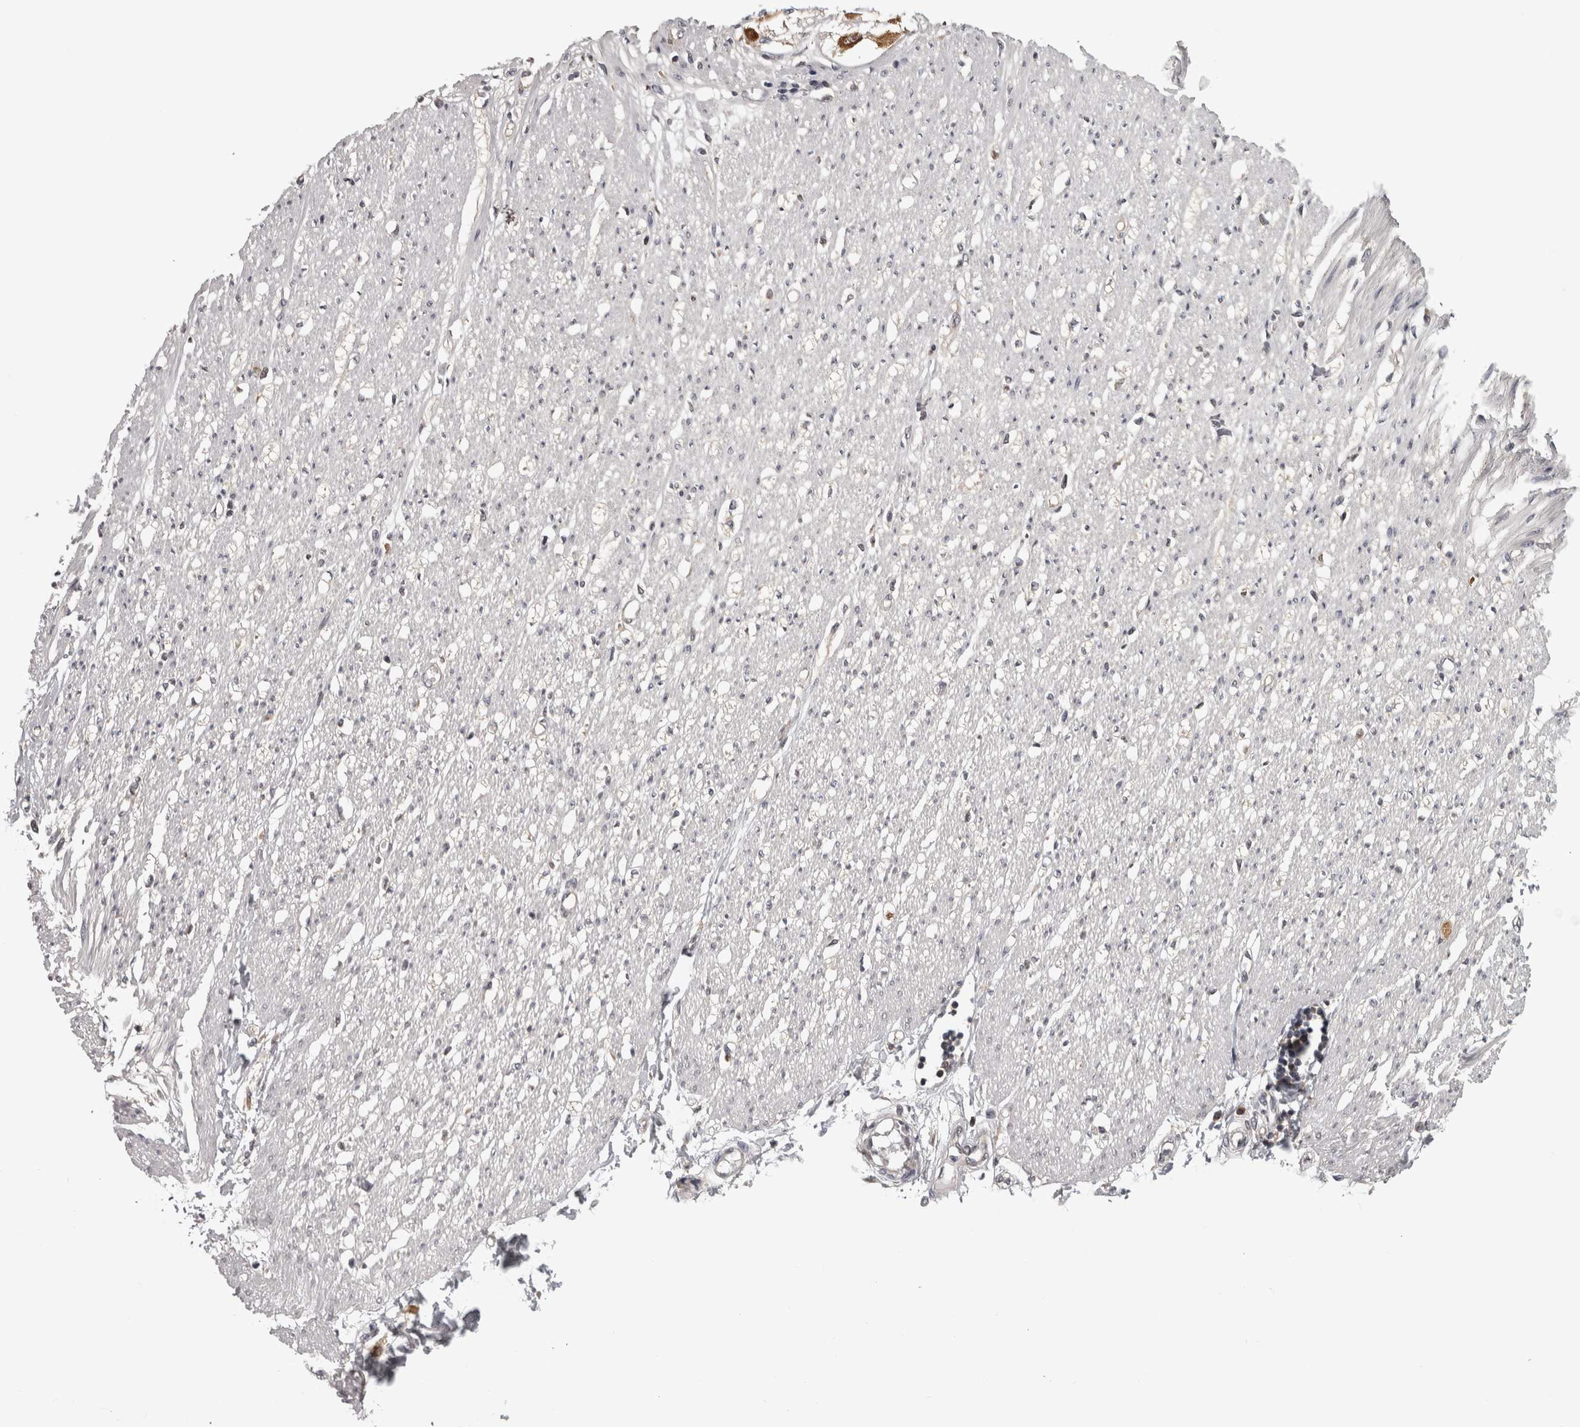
{"staining": {"intensity": "negative", "quantity": "none", "location": "none"}, "tissue": "soft tissue", "cell_type": "Fibroblasts", "image_type": "normal", "snomed": [{"axis": "morphology", "description": "Normal tissue, NOS"}, {"axis": "morphology", "description": "Adenocarcinoma, NOS"}, {"axis": "topography", "description": "Colon"}, {"axis": "topography", "description": "Peripheral nerve tissue"}], "caption": "This is an immunohistochemistry photomicrograph of unremarkable soft tissue. There is no positivity in fibroblasts.", "gene": "CACYBP", "patient": {"sex": "male", "age": 14}}